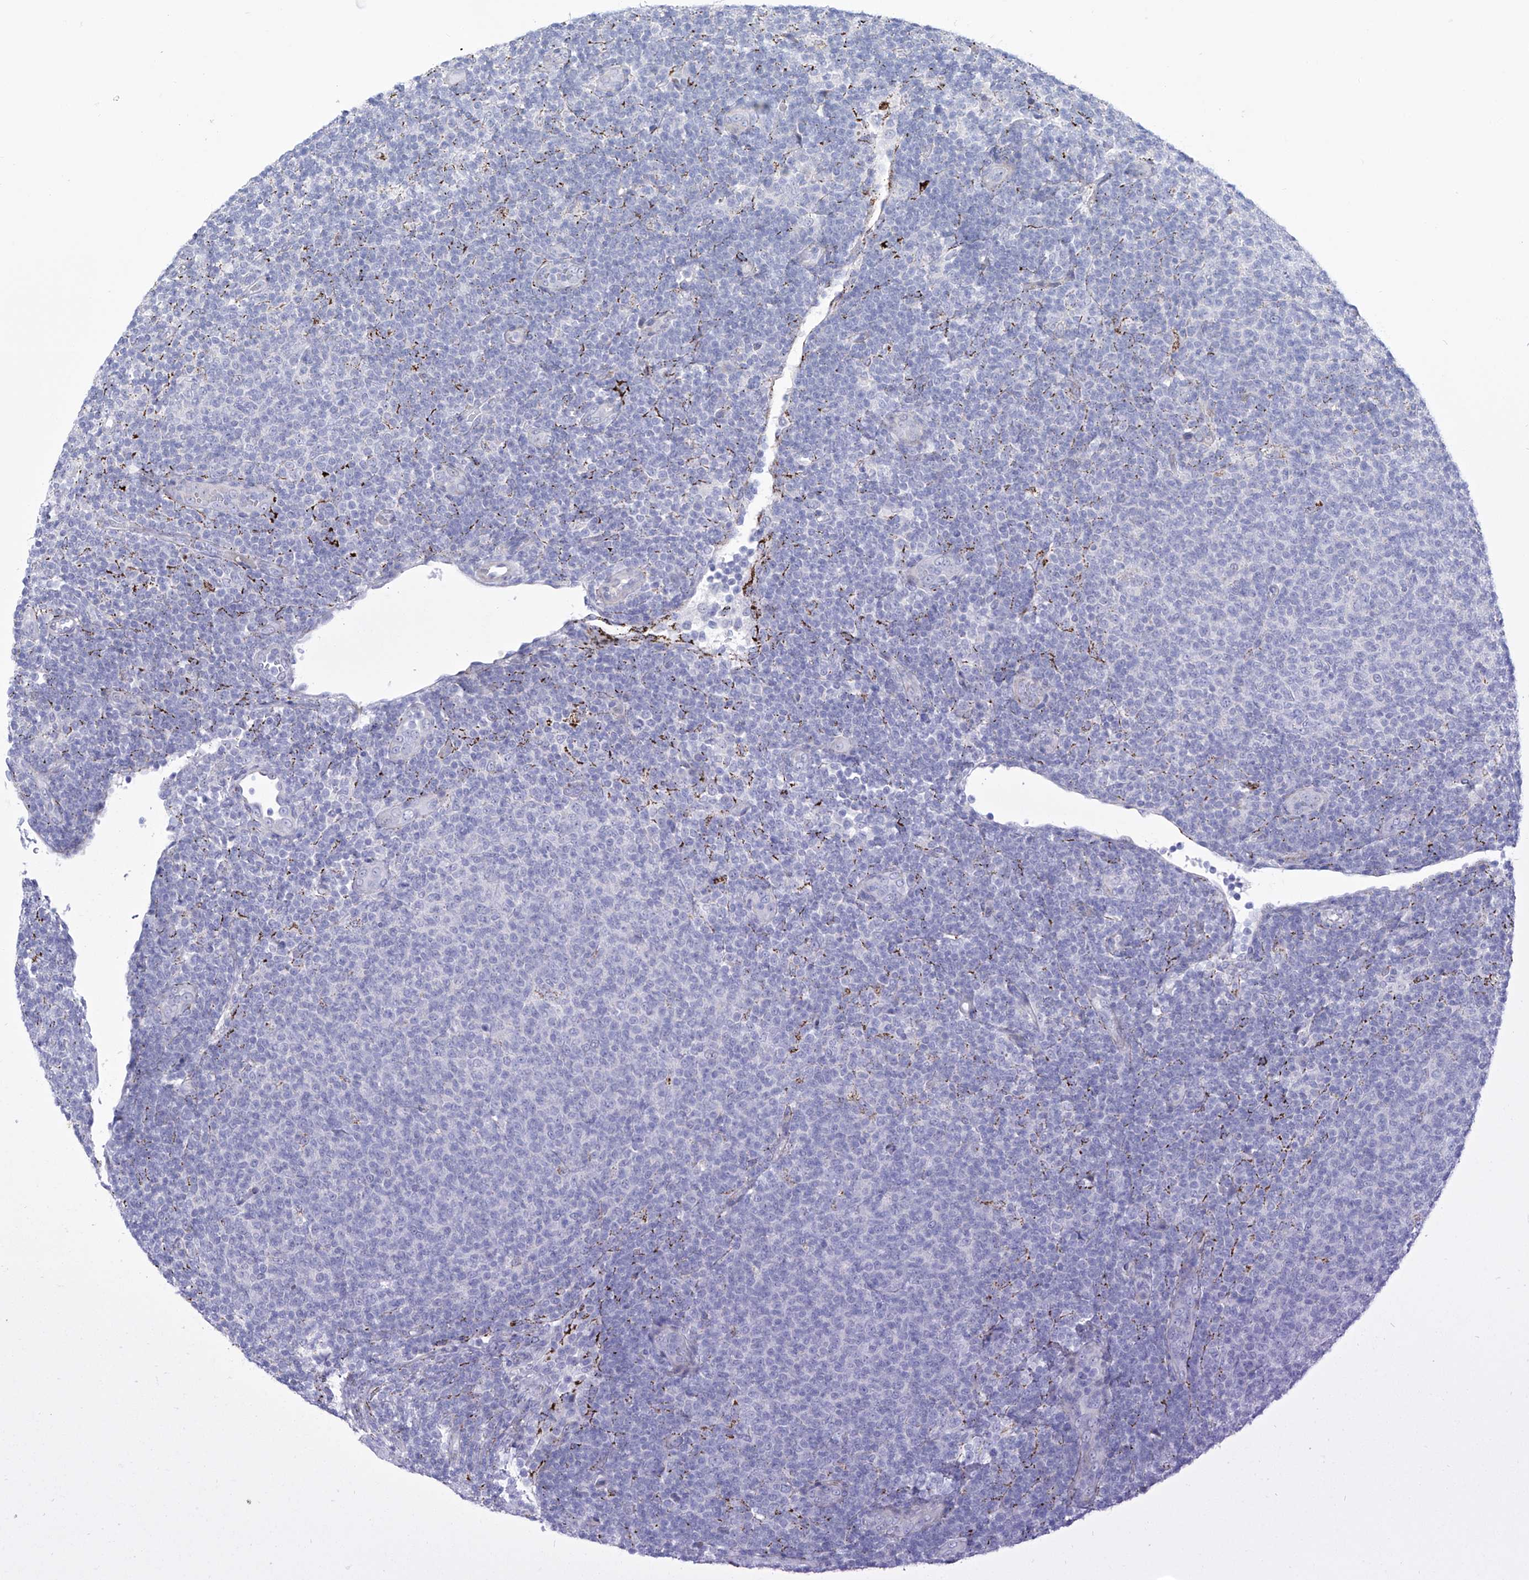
{"staining": {"intensity": "negative", "quantity": "none", "location": "none"}, "tissue": "lymphoma", "cell_type": "Tumor cells", "image_type": "cancer", "snomed": [{"axis": "morphology", "description": "Malignant lymphoma, non-Hodgkin's type, Low grade"}, {"axis": "topography", "description": "Lymph node"}], "caption": "This is a photomicrograph of IHC staining of lymphoma, which shows no expression in tumor cells.", "gene": "C1orf87", "patient": {"sex": "male", "age": 66}}